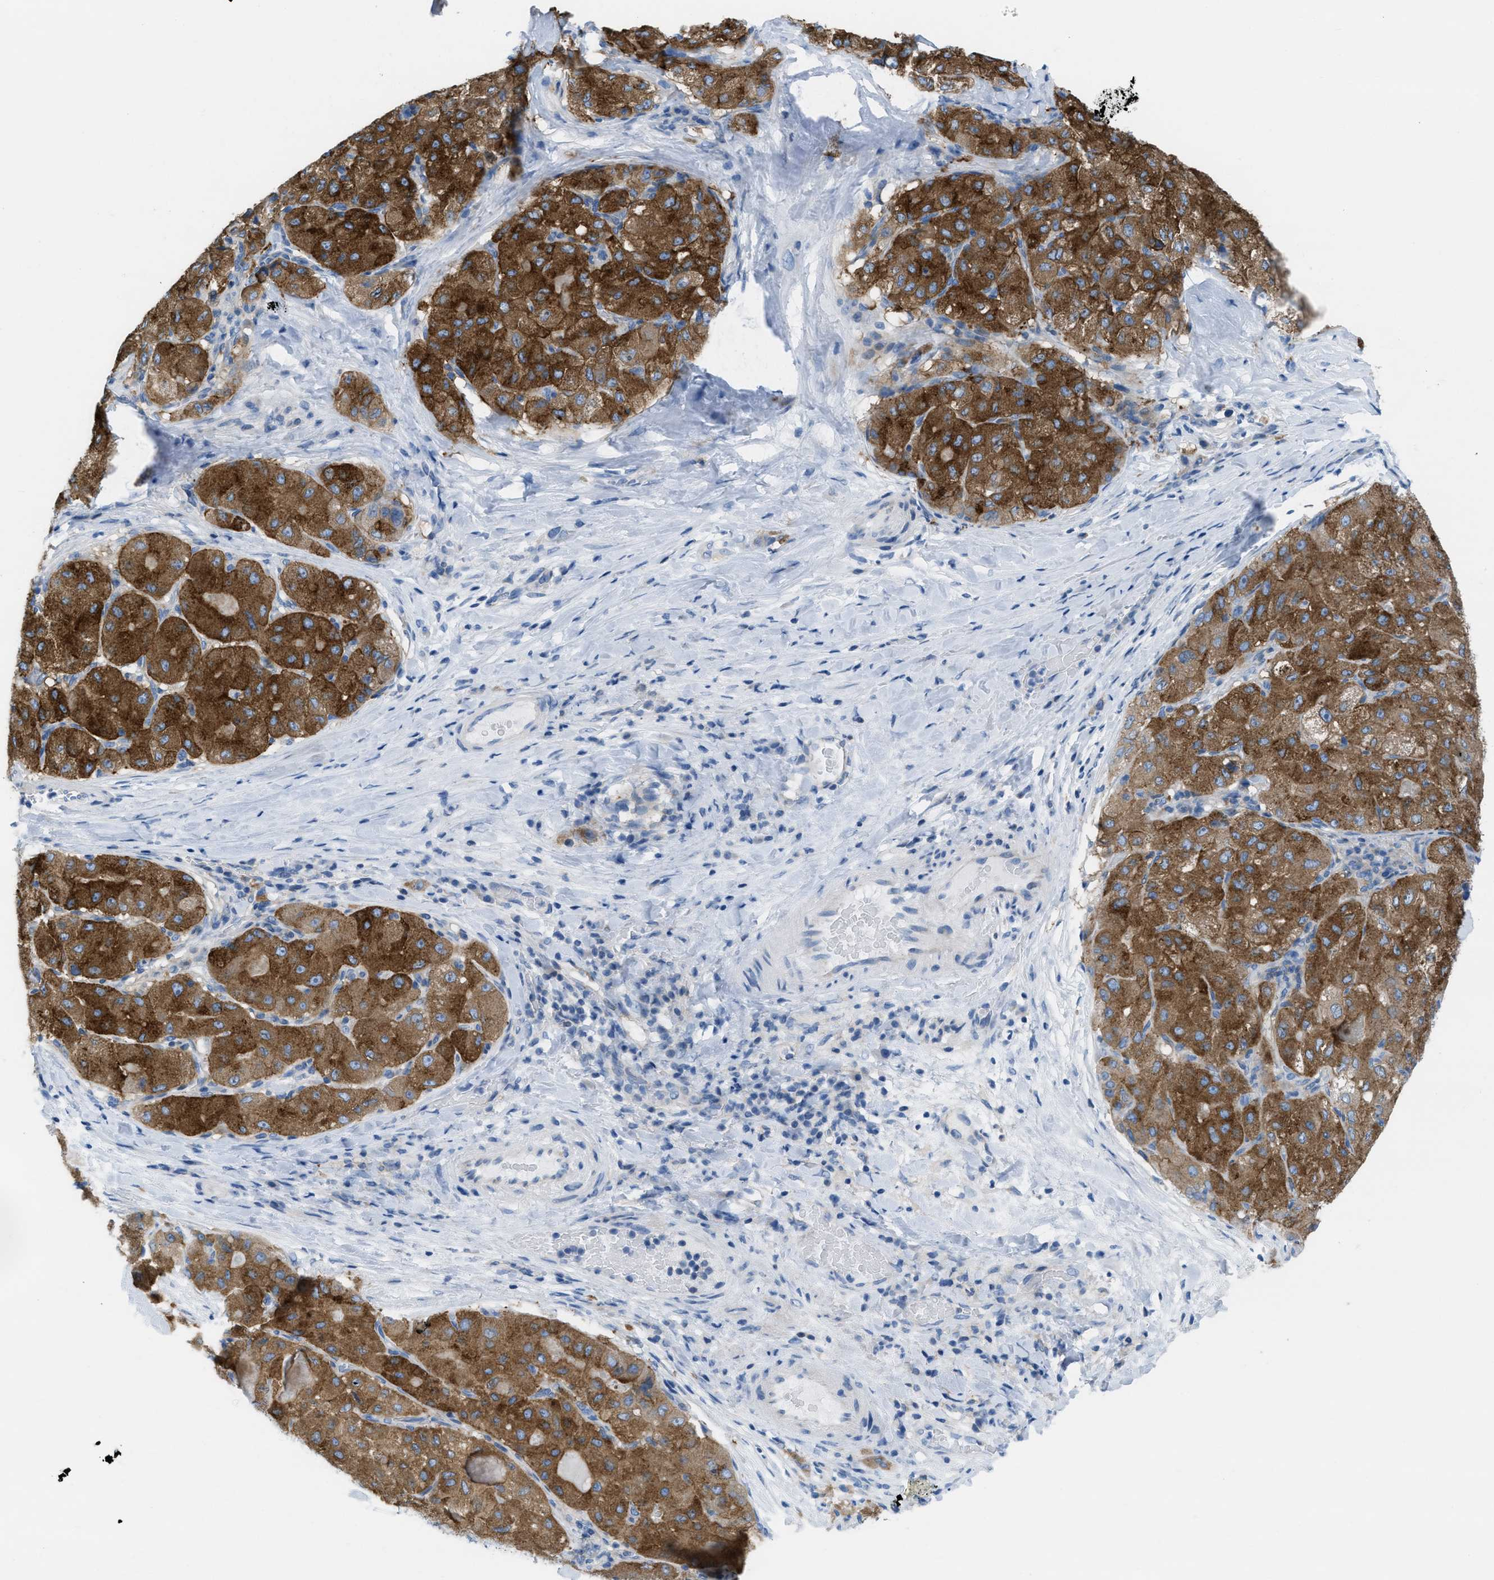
{"staining": {"intensity": "strong", "quantity": ">75%", "location": "cytoplasmic/membranous"}, "tissue": "liver cancer", "cell_type": "Tumor cells", "image_type": "cancer", "snomed": [{"axis": "morphology", "description": "Carcinoma, Hepatocellular, NOS"}, {"axis": "topography", "description": "Liver"}], "caption": "A brown stain highlights strong cytoplasmic/membranous staining of a protein in human liver cancer tumor cells.", "gene": "ASGR1", "patient": {"sex": "male", "age": 80}}